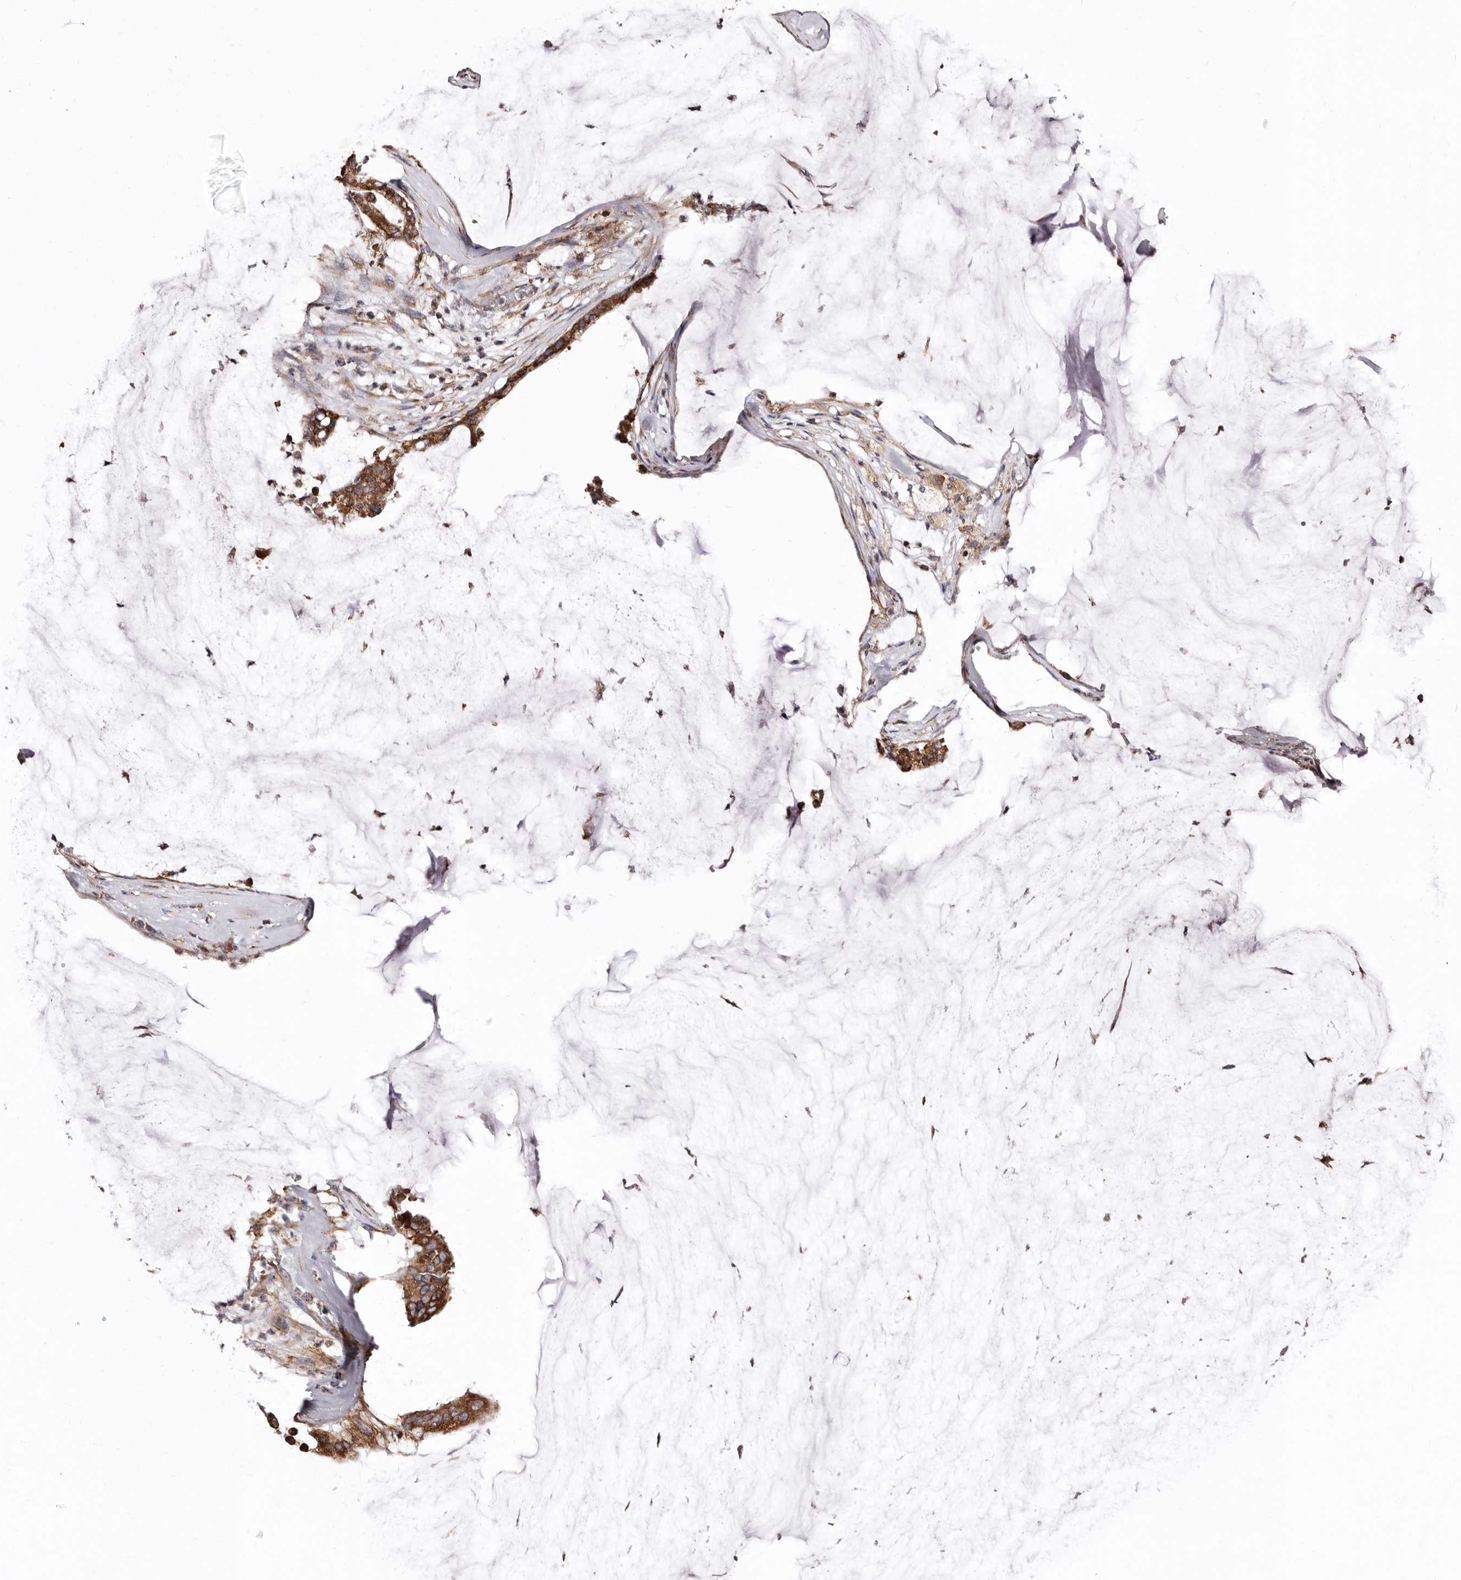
{"staining": {"intensity": "strong", "quantity": ">75%", "location": "cytoplasmic/membranous"}, "tissue": "pancreatic cancer", "cell_type": "Tumor cells", "image_type": "cancer", "snomed": [{"axis": "morphology", "description": "Adenocarcinoma, NOS"}, {"axis": "topography", "description": "Pancreas"}], "caption": "IHC histopathology image of neoplastic tissue: human pancreatic cancer stained using immunohistochemistry demonstrates high levels of strong protein expression localized specifically in the cytoplasmic/membranous of tumor cells, appearing as a cytoplasmic/membranous brown color.", "gene": "ACBD6", "patient": {"sex": "male", "age": 41}}